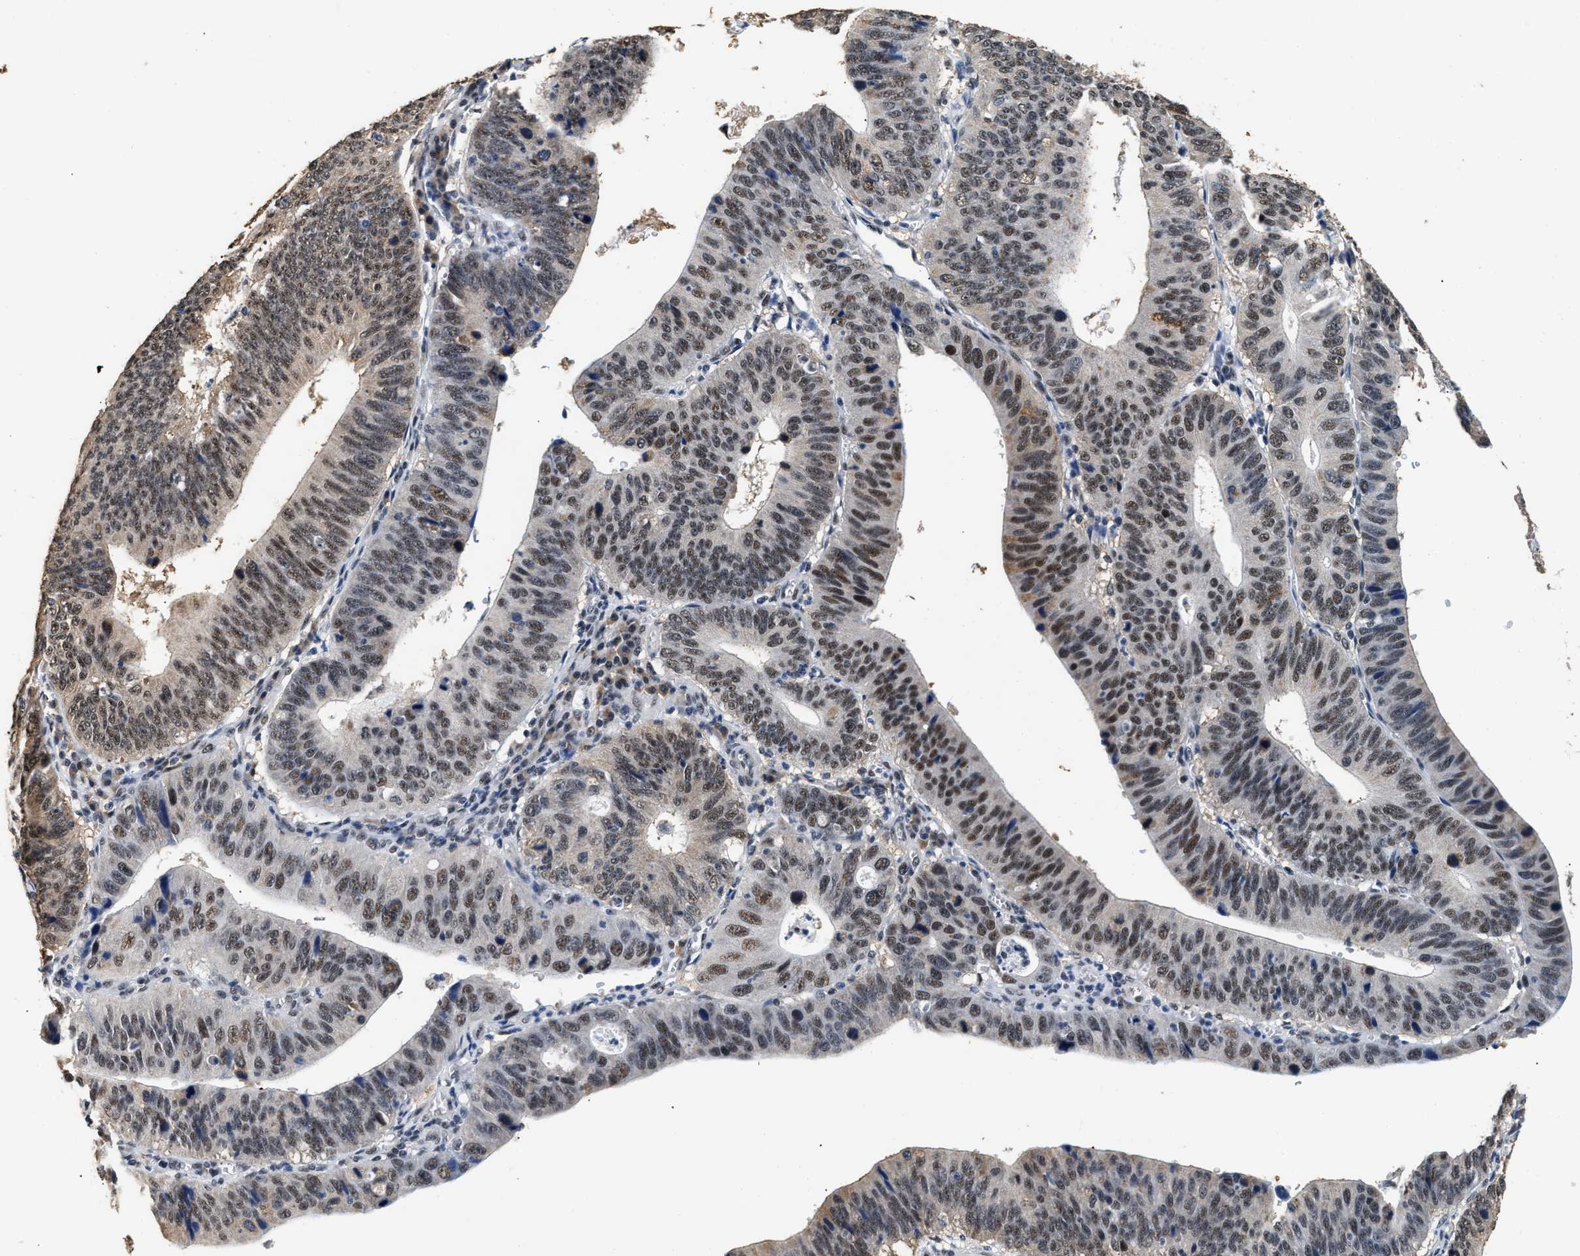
{"staining": {"intensity": "moderate", "quantity": "25%-75%", "location": "nuclear"}, "tissue": "stomach cancer", "cell_type": "Tumor cells", "image_type": "cancer", "snomed": [{"axis": "morphology", "description": "Adenocarcinoma, NOS"}, {"axis": "topography", "description": "Stomach"}], "caption": "Protein expression analysis of human stomach cancer reveals moderate nuclear staining in about 25%-75% of tumor cells.", "gene": "THOC1", "patient": {"sex": "male", "age": 59}}